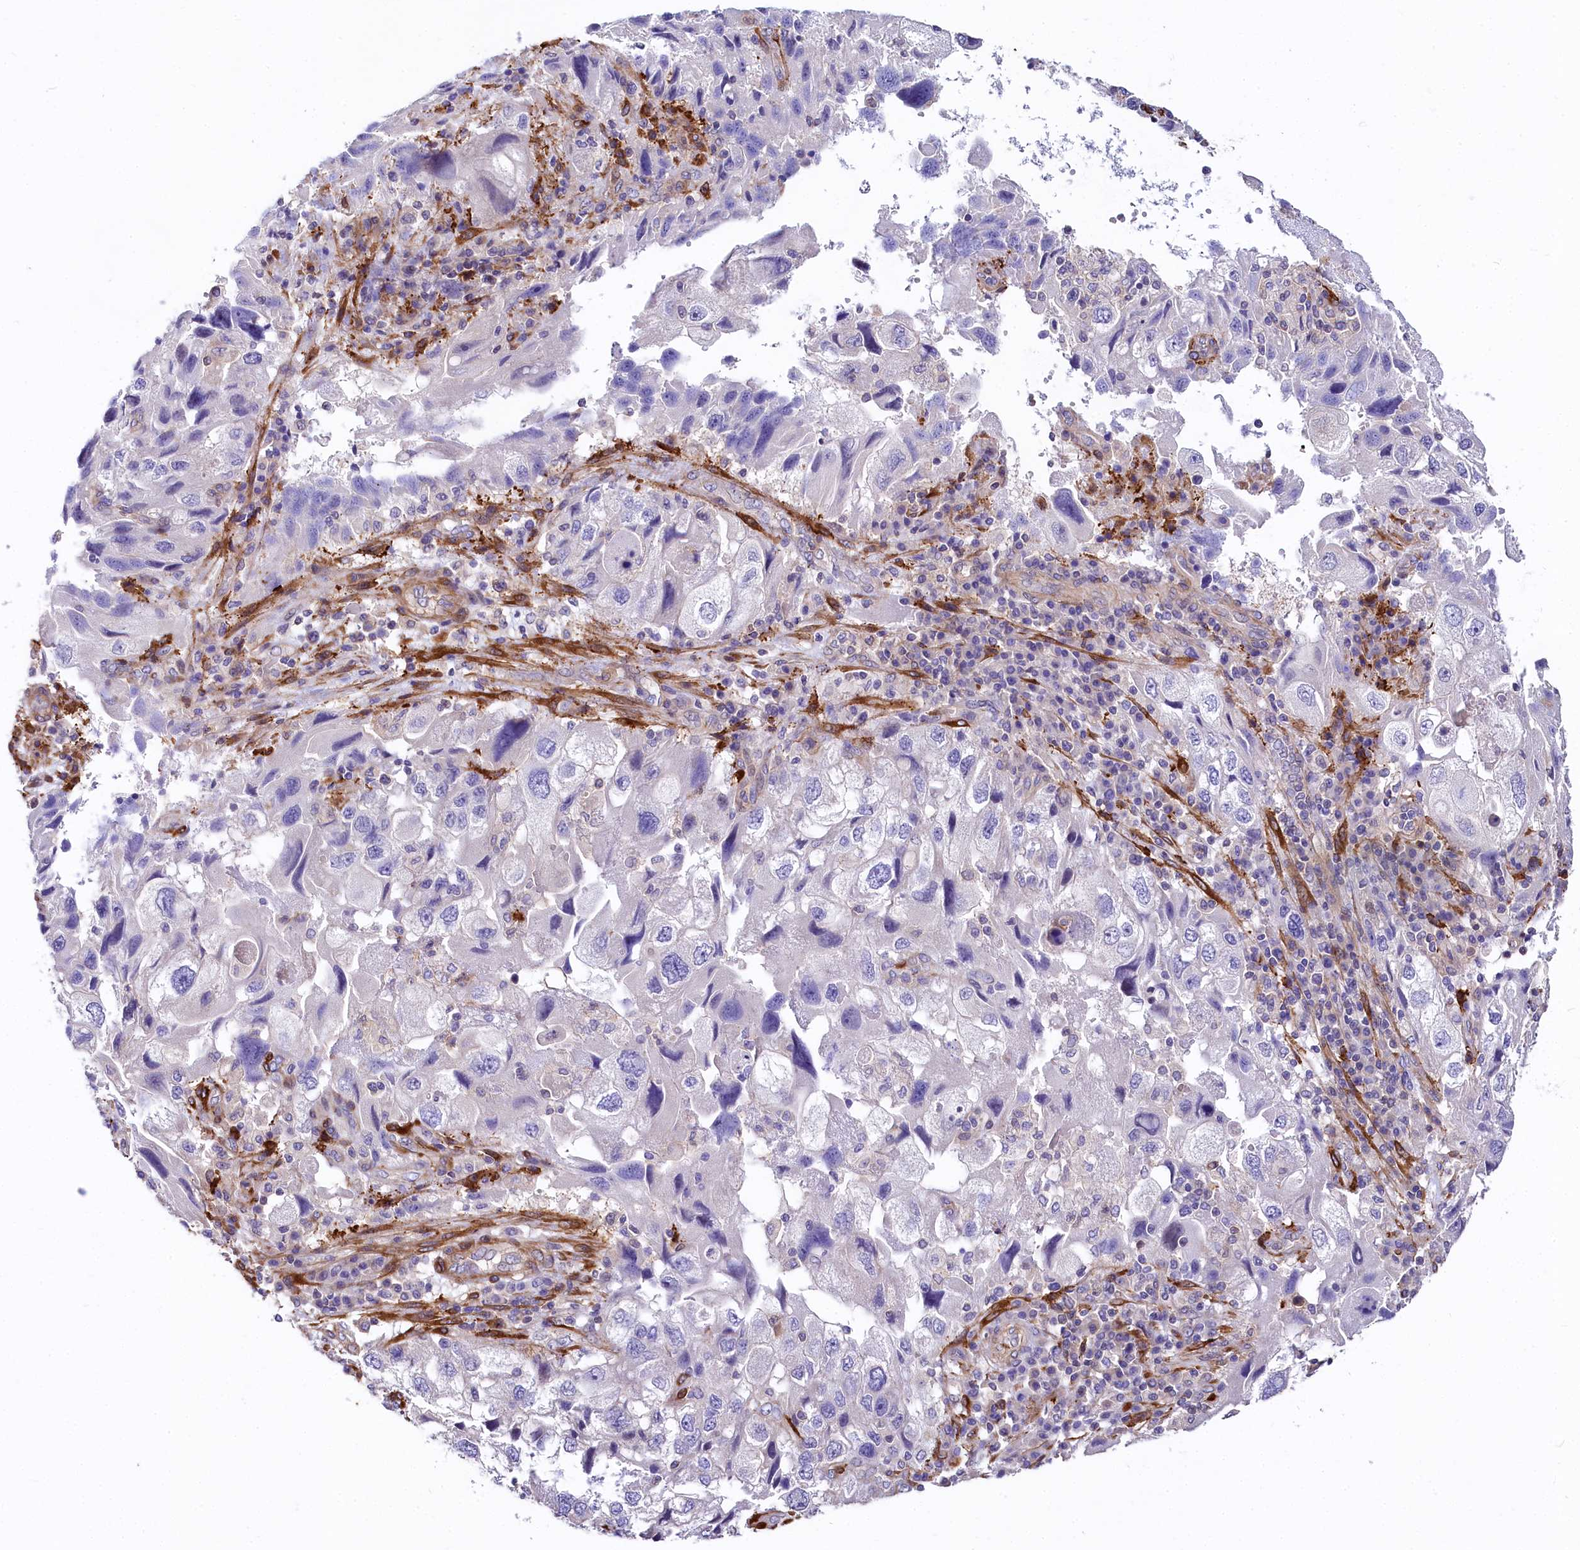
{"staining": {"intensity": "negative", "quantity": "none", "location": "none"}, "tissue": "endometrial cancer", "cell_type": "Tumor cells", "image_type": "cancer", "snomed": [{"axis": "morphology", "description": "Adenocarcinoma, NOS"}, {"axis": "topography", "description": "Endometrium"}], "caption": "Tumor cells are negative for brown protein staining in endometrial cancer. Nuclei are stained in blue.", "gene": "FCHSD2", "patient": {"sex": "female", "age": 49}}